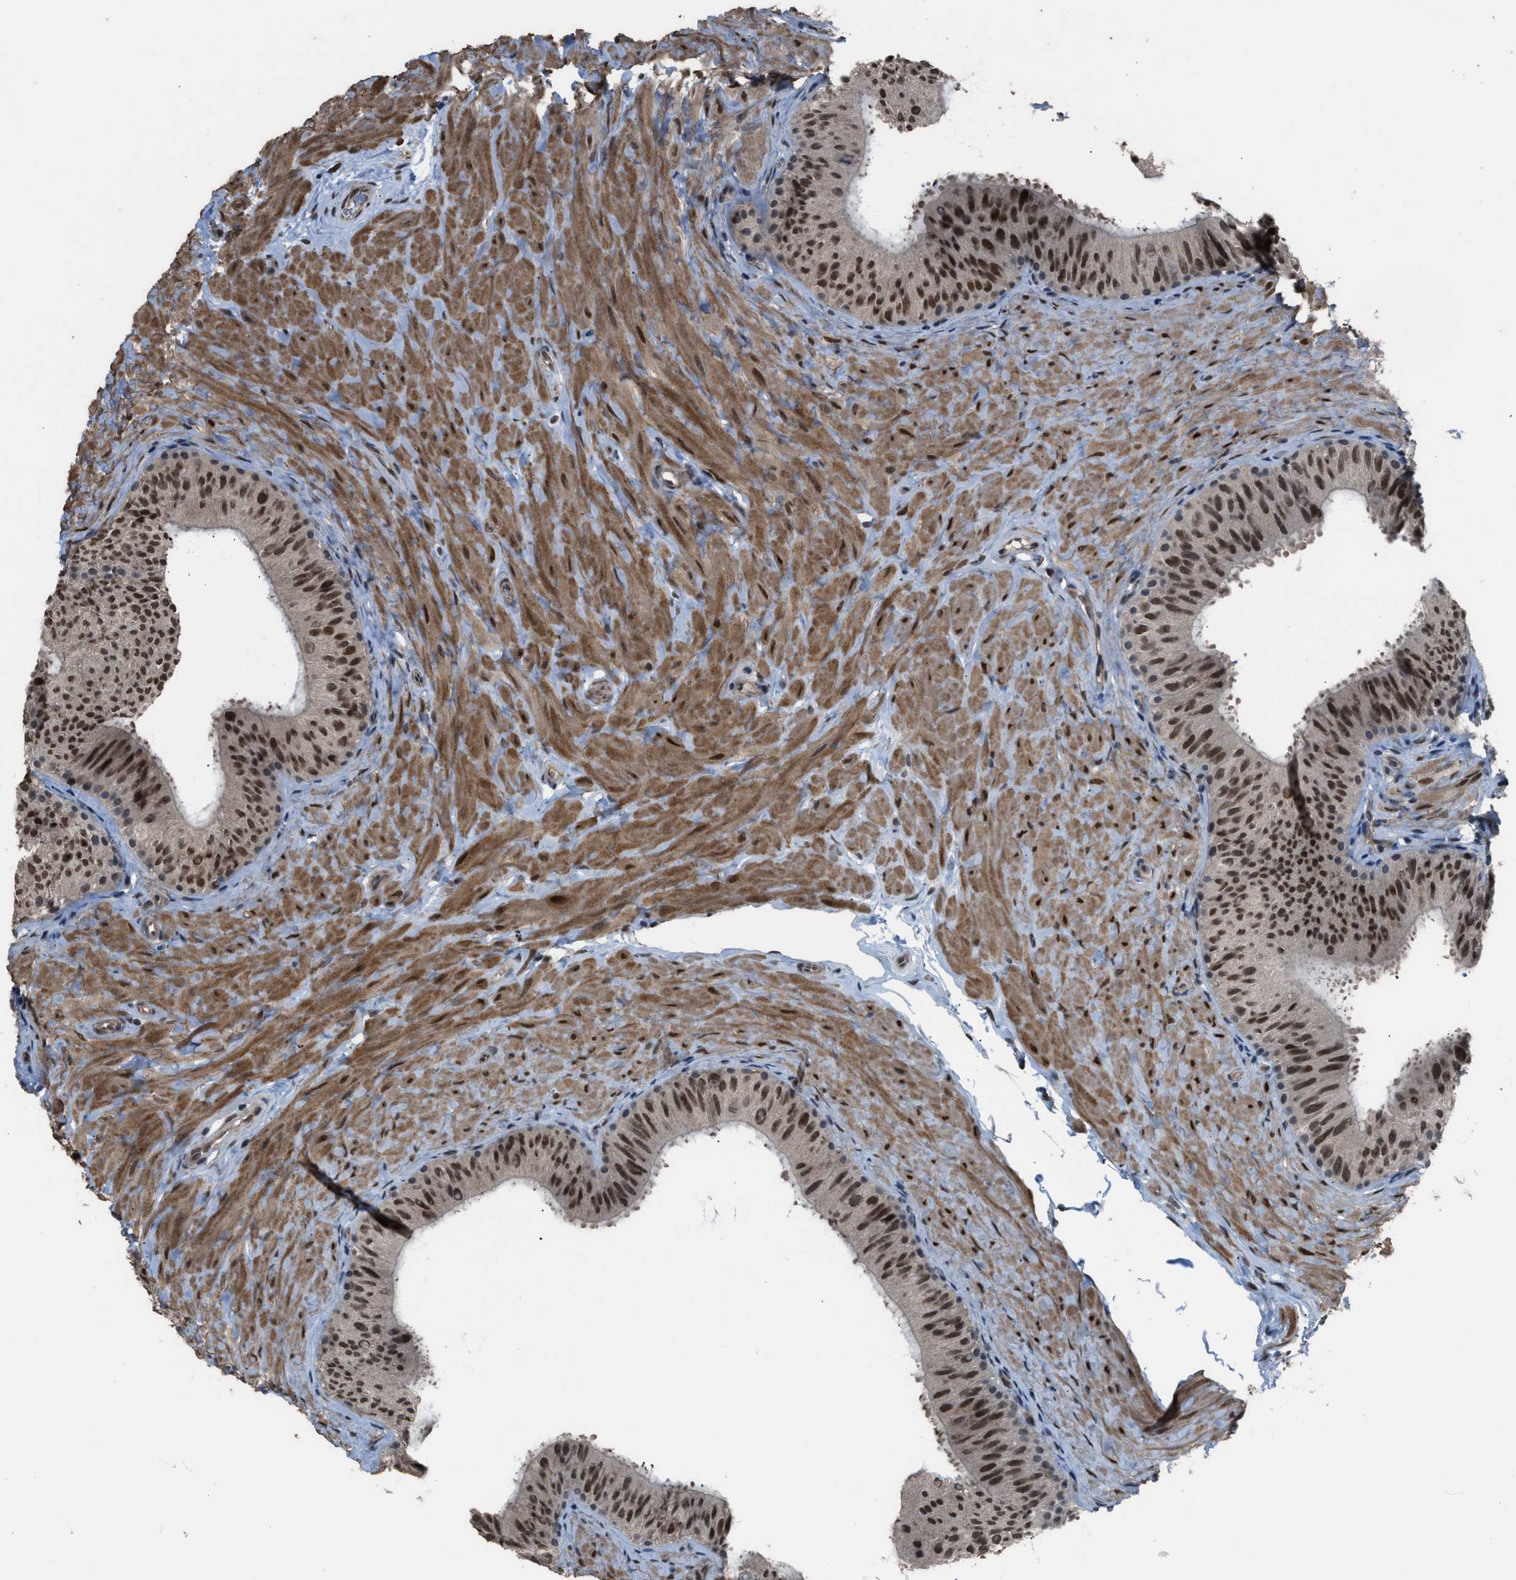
{"staining": {"intensity": "strong", "quantity": ">75%", "location": "cytoplasmic/membranous,nuclear"}, "tissue": "epididymis", "cell_type": "Glandular cells", "image_type": "normal", "snomed": [{"axis": "morphology", "description": "Normal tissue, NOS"}, {"axis": "topography", "description": "Epididymis"}], "caption": "Epididymis stained with immunohistochemistry shows strong cytoplasmic/membranous,nuclear positivity in approximately >75% of glandular cells.", "gene": "KPNA6", "patient": {"sex": "male", "age": 34}}